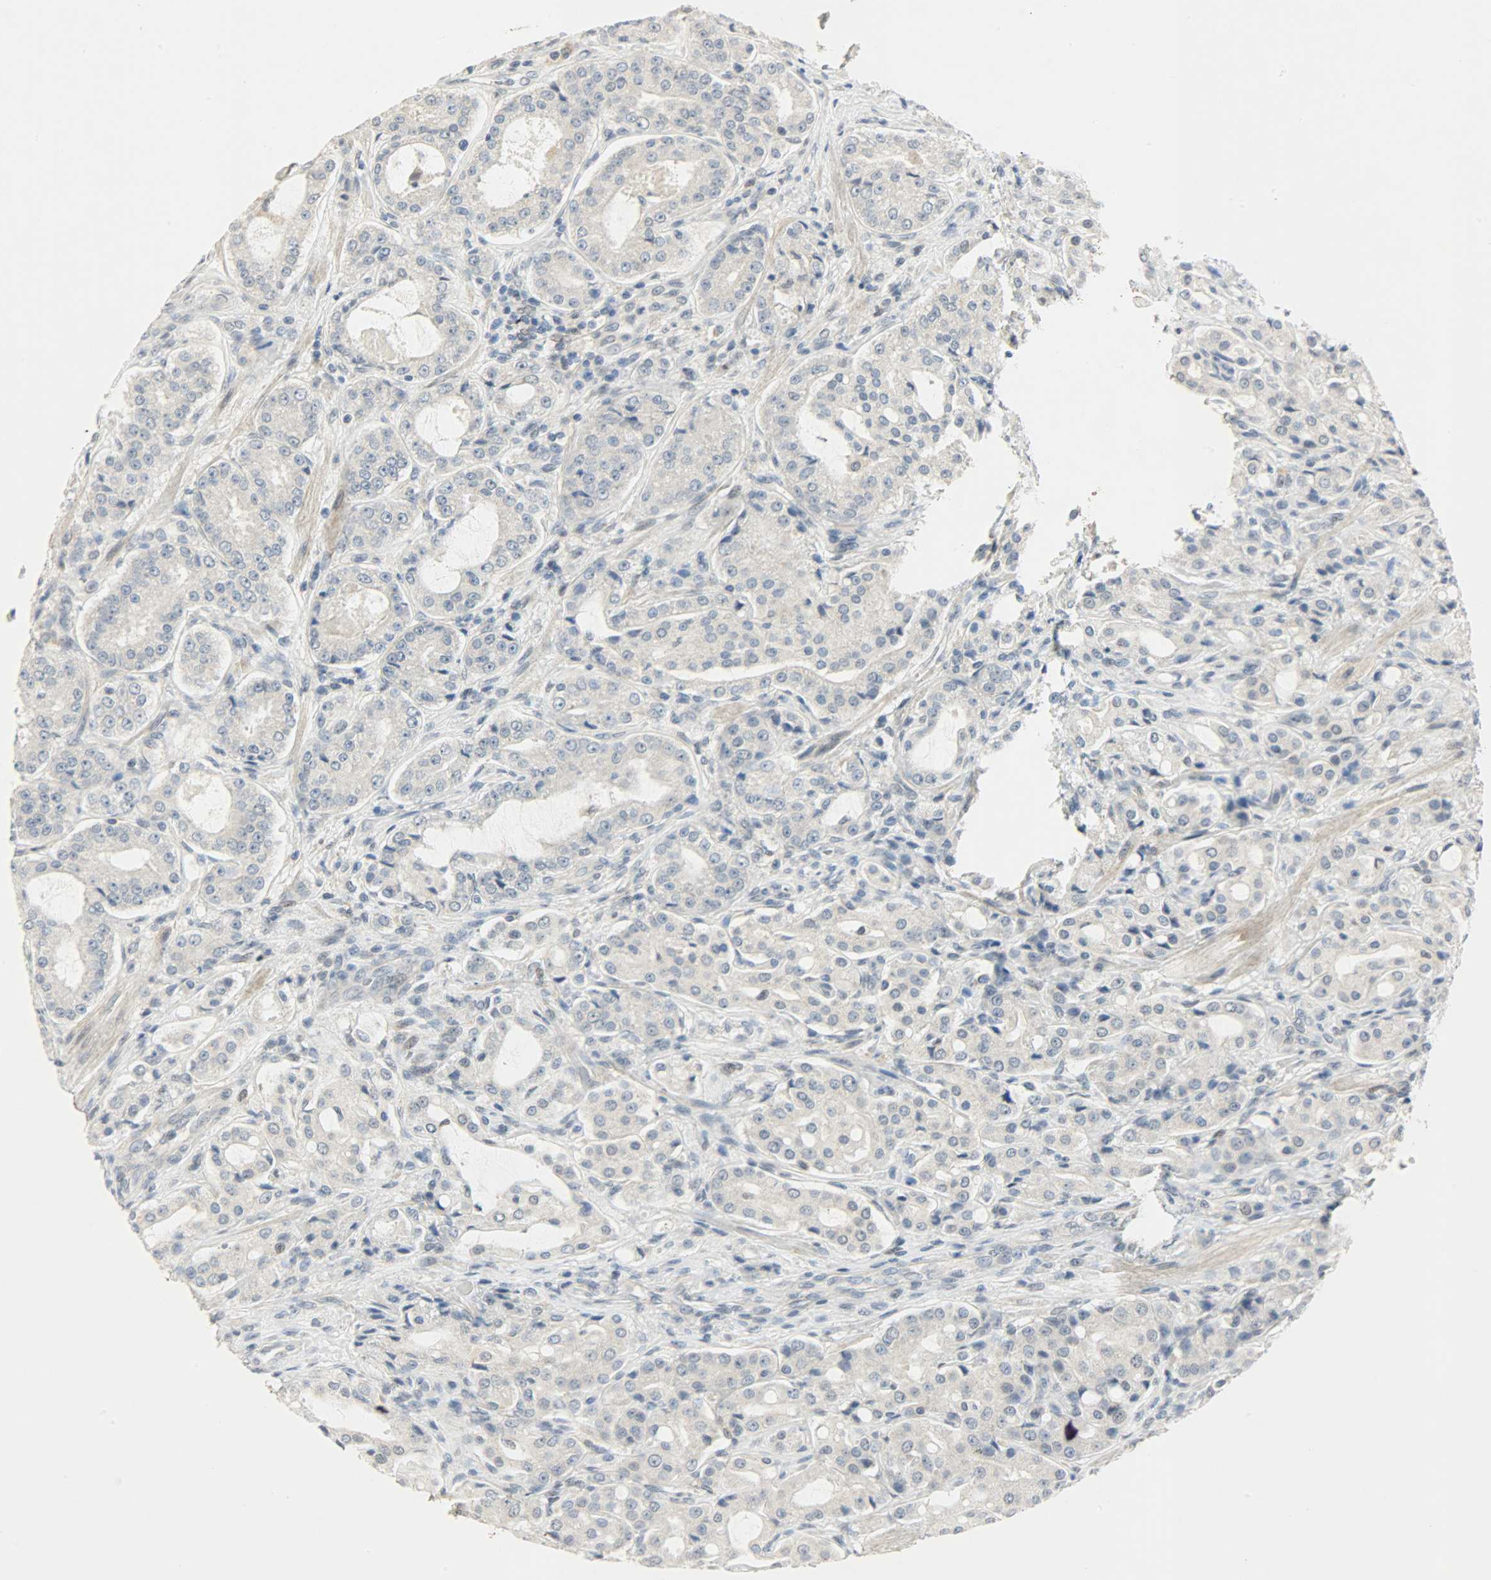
{"staining": {"intensity": "weak", "quantity": "25%-75%", "location": "cytoplasmic/membranous"}, "tissue": "prostate cancer", "cell_type": "Tumor cells", "image_type": "cancer", "snomed": [{"axis": "morphology", "description": "Adenocarcinoma, High grade"}, {"axis": "topography", "description": "Prostate"}], "caption": "DAB (3,3'-diaminobenzidine) immunohistochemical staining of human prostate high-grade adenocarcinoma exhibits weak cytoplasmic/membranous protein positivity in about 25%-75% of tumor cells. (brown staining indicates protein expression, while blue staining denotes nuclei).", "gene": "PPARG", "patient": {"sex": "male", "age": 72}}